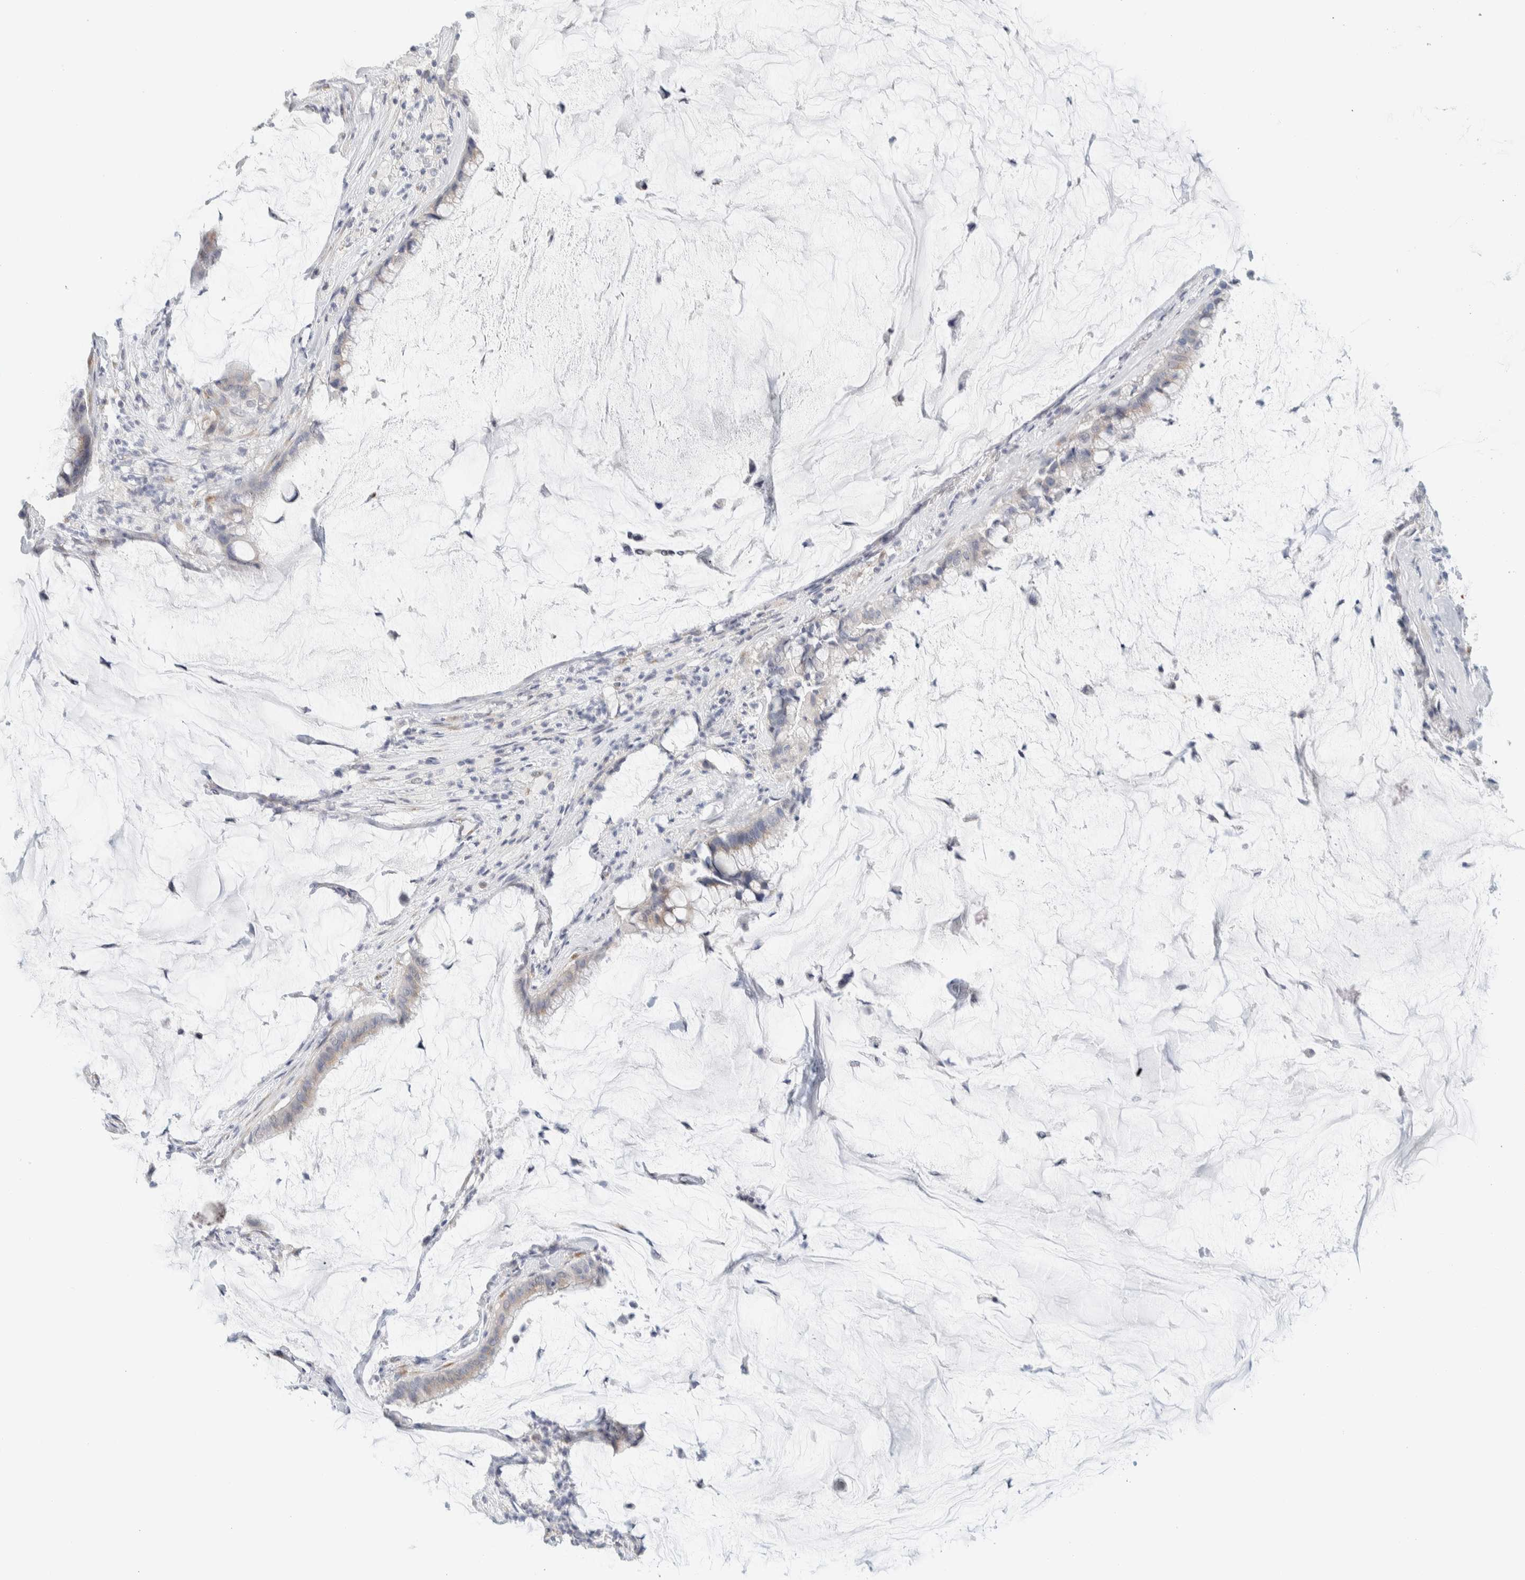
{"staining": {"intensity": "weak", "quantity": "<25%", "location": "cytoplasmic/membranous"}, "tissue": "pancreatic cancer", "cell_type": "Tumor cells", "image_type": "cancer", "snomed": [{"axis": "morphology", "description": "Adenocarcinoma, NOS"}, {"axis": "topography", "description": "Pancreas"}], "caption": "Protein analysis of pancreatic cancer demonstrates no significant positivity in tumor cells.", "gene": "SPNS3", "patient": {"sex": "male", "age": 41}}